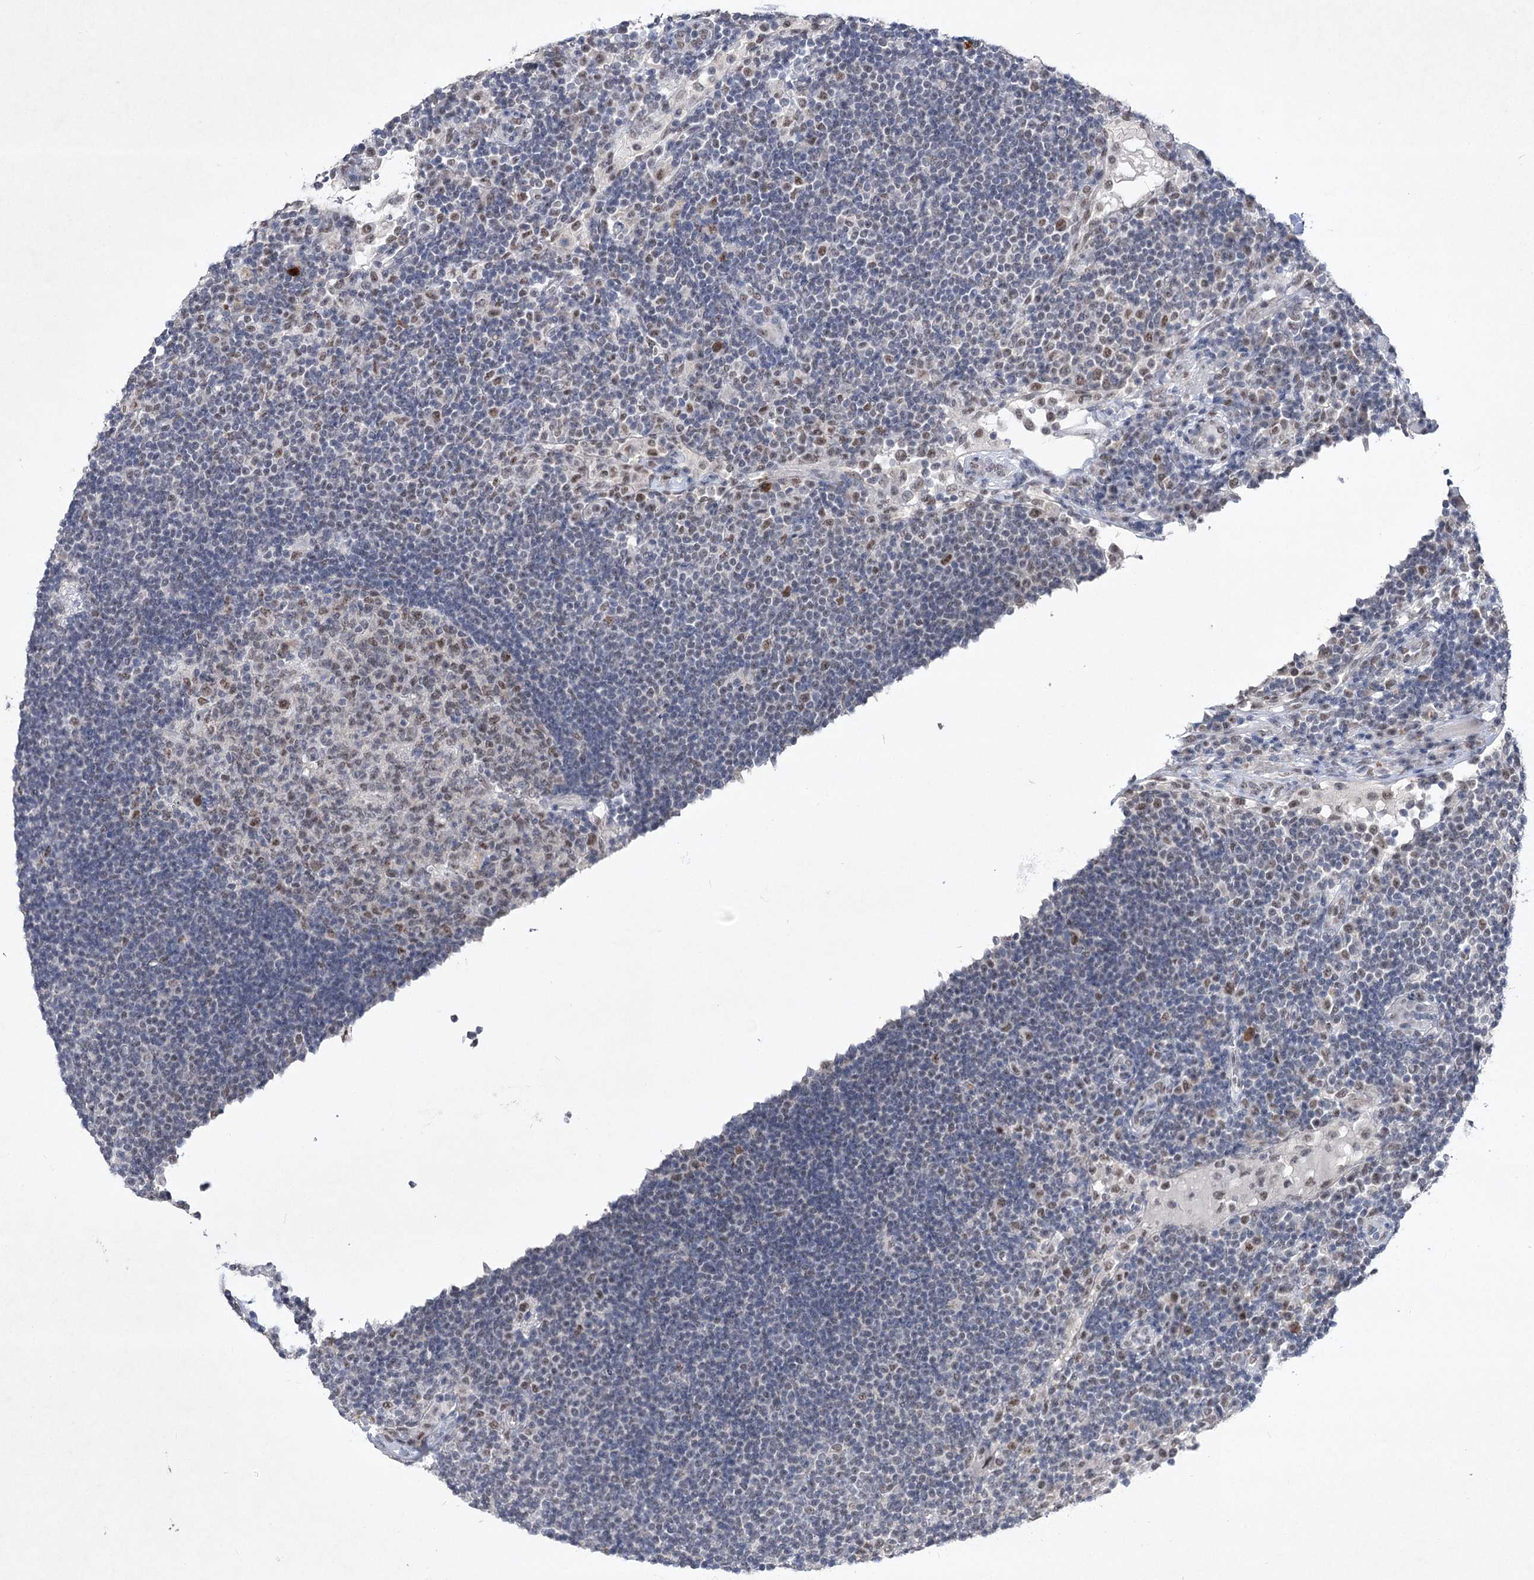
{"staining": {"intensity": "moderate", "quantity": "<25%", "location": "nuclear"}, "tissue": "lymph node", "cell_type": "Germinal center cells", "image_type": "normal", "snomed": [{"axis": "morphology", "description": "Normal tissue, NOS"}, {"axis": "topography", "description": "Lymph node"}], "caption": "A photomicrograph of lymph node stained for a protein exhibits moderate nuclear brown staining in germinal center cells. The protein is stained brown, and the nuclei are stained in blue (DAB IHC with brightfield microscopy, high magnification).", "gene": "ENSG00000275740", "patient": {"sex": "female", "age": 53}}